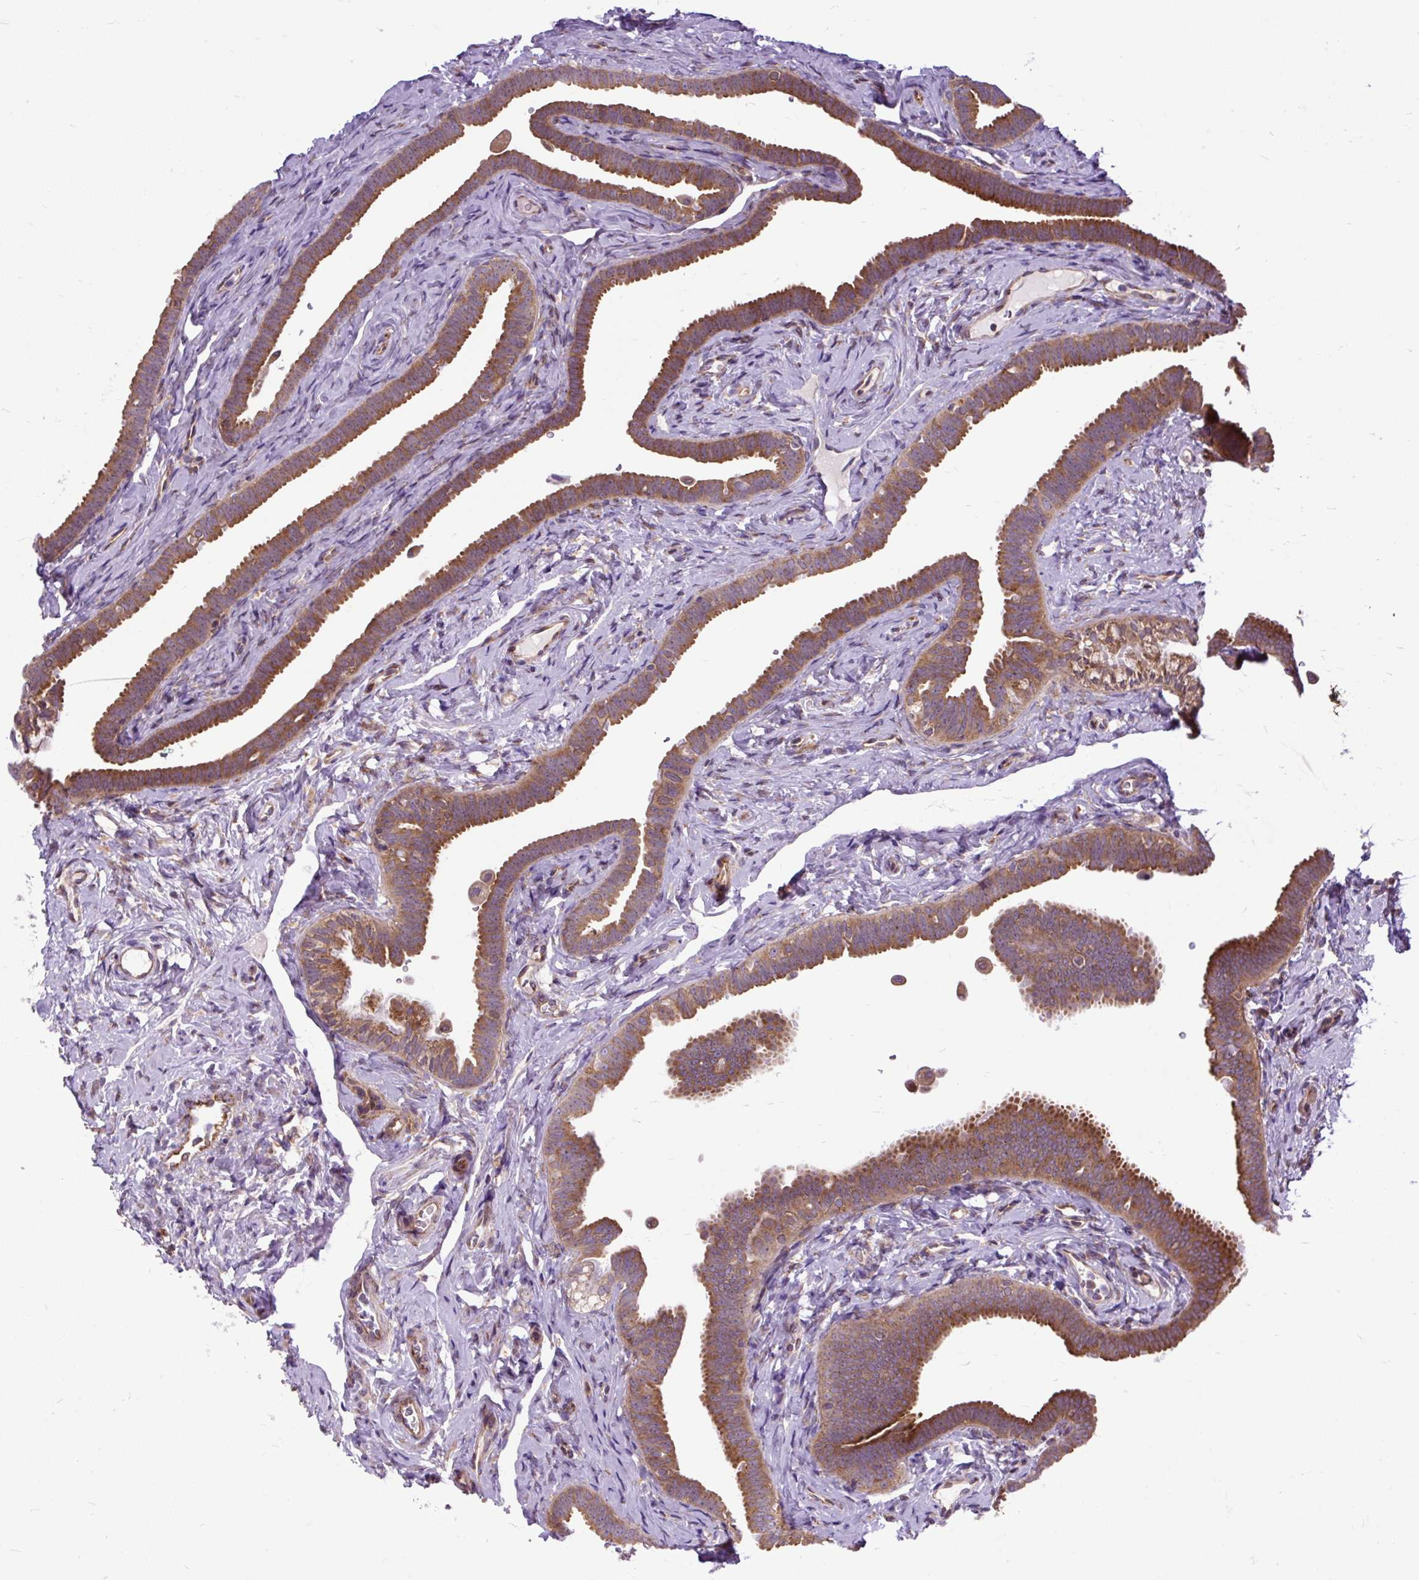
{"staining": {"intensity": "moderate", "quantity": ">75%", "location": "cytoplasmic/membranous"}, "tissue": "fallopian tube", "cell_type": "Glandular cells", "image_type": "normal", "snomed": [{"axis": "morphology", "description": "Normal tissue, NOS"}, {"axis": "topography", "description": "Fallopian tube"}], "caption": "A micrograph of fallopian tube stained for a protein shows moderate cytoplasmic/membranous brown staining in glandular cells. (Stains: DAB in brown, nuclei in blue, Microscopy: brightfield microscopy at high magnification).", "gene": "TRIM17", "patient": {"sex": "female", "age": 69}}